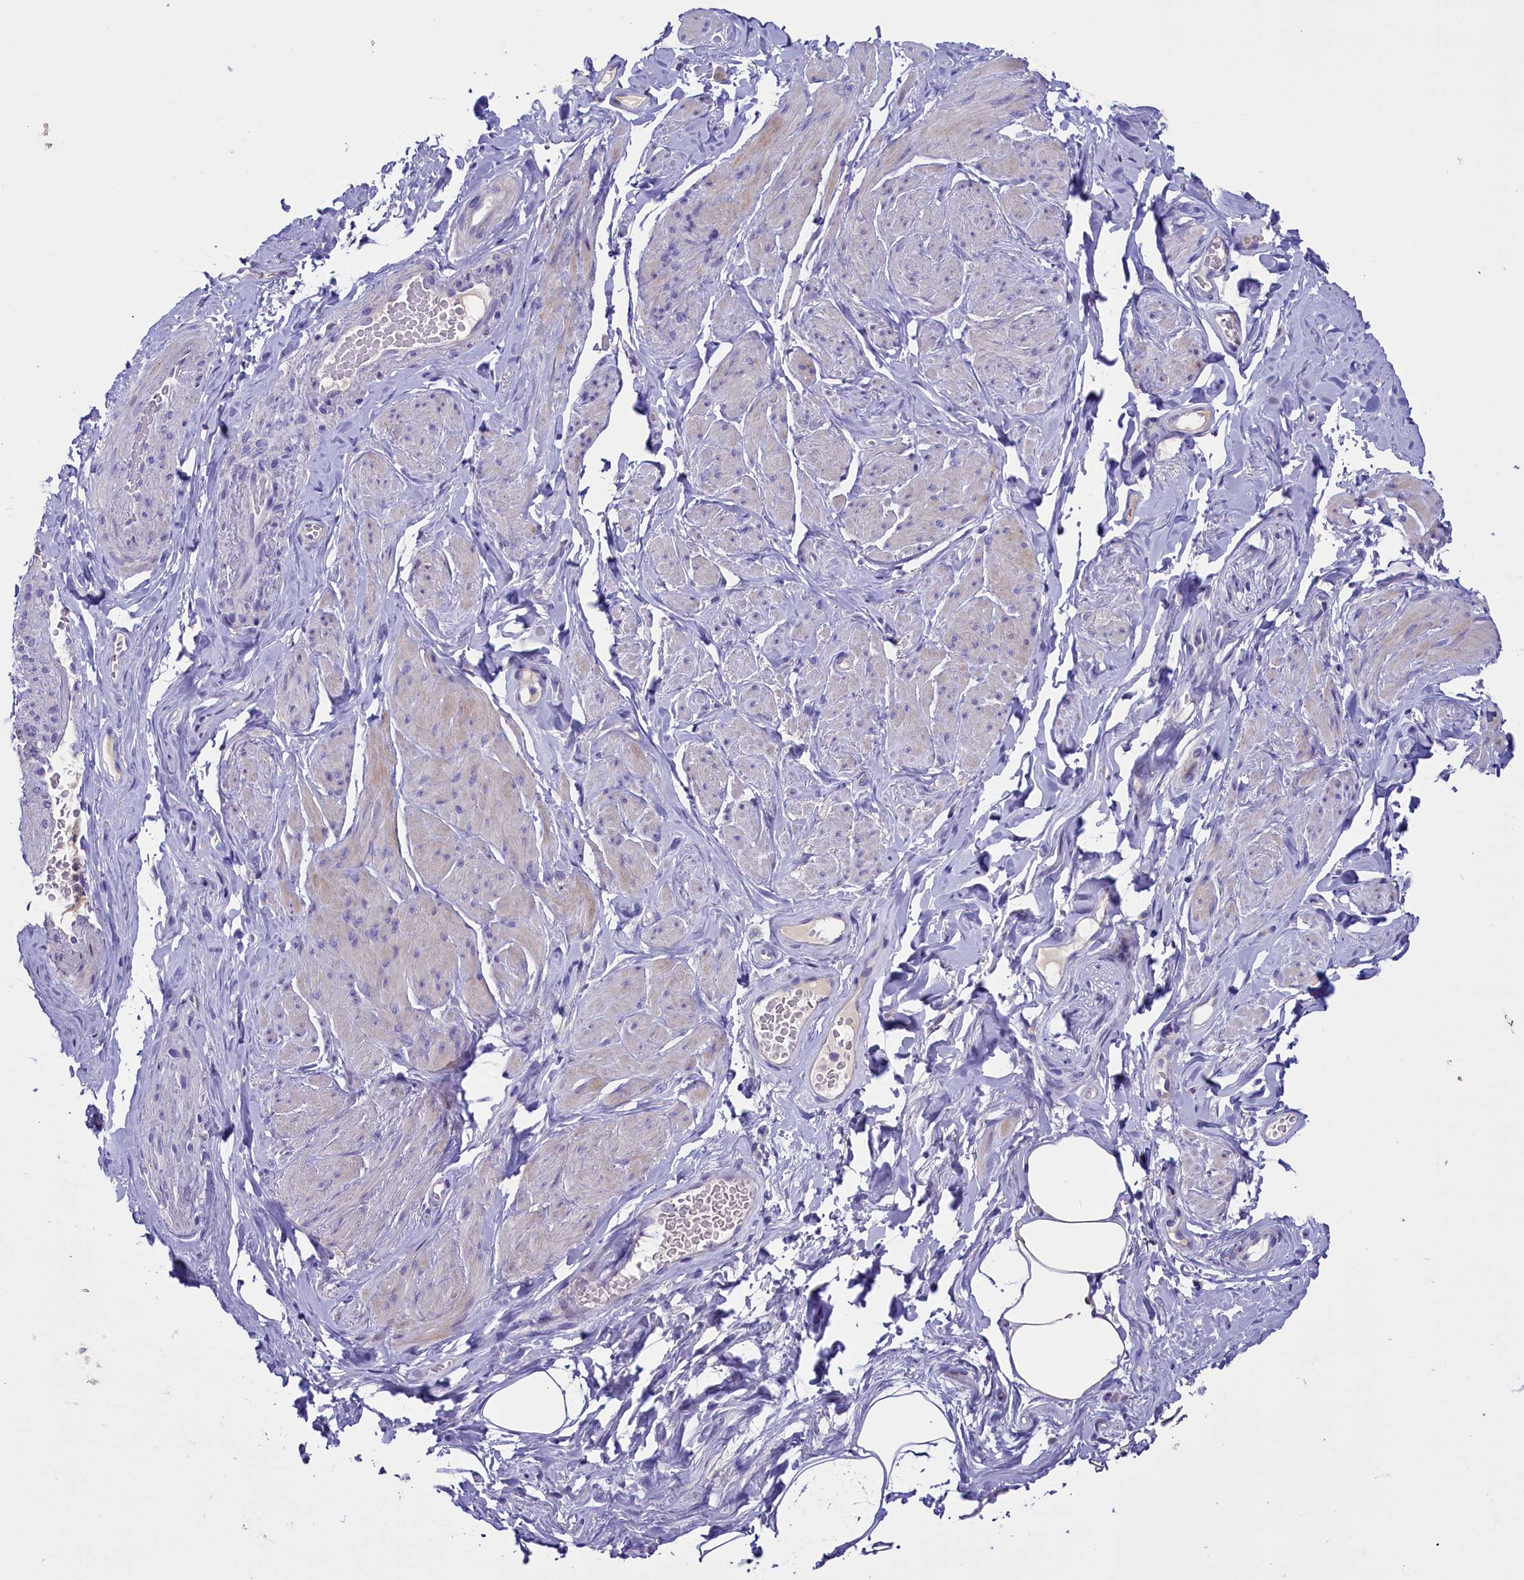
{"staining": {"intensity": "negative", "quantity": "none", "location": "none"}, "tissue": "smooth muscle", "cell_type": "Smooth muscle cells", "image_type": "normal", "snomed": [{"axis": "morphology", "description": "Normal tissue, NOS"}, {"axis": "topography", "description": "Smooth muscle"}, {"axis": "topography", "description": "Peripheral nerve tissue"}], "caption": "The photomicrograph exhibits no significant staining in smooth muscle cells of smooth muscle.", "gene": "RTTN", "patient": {"sex": "male", "age": 69}}